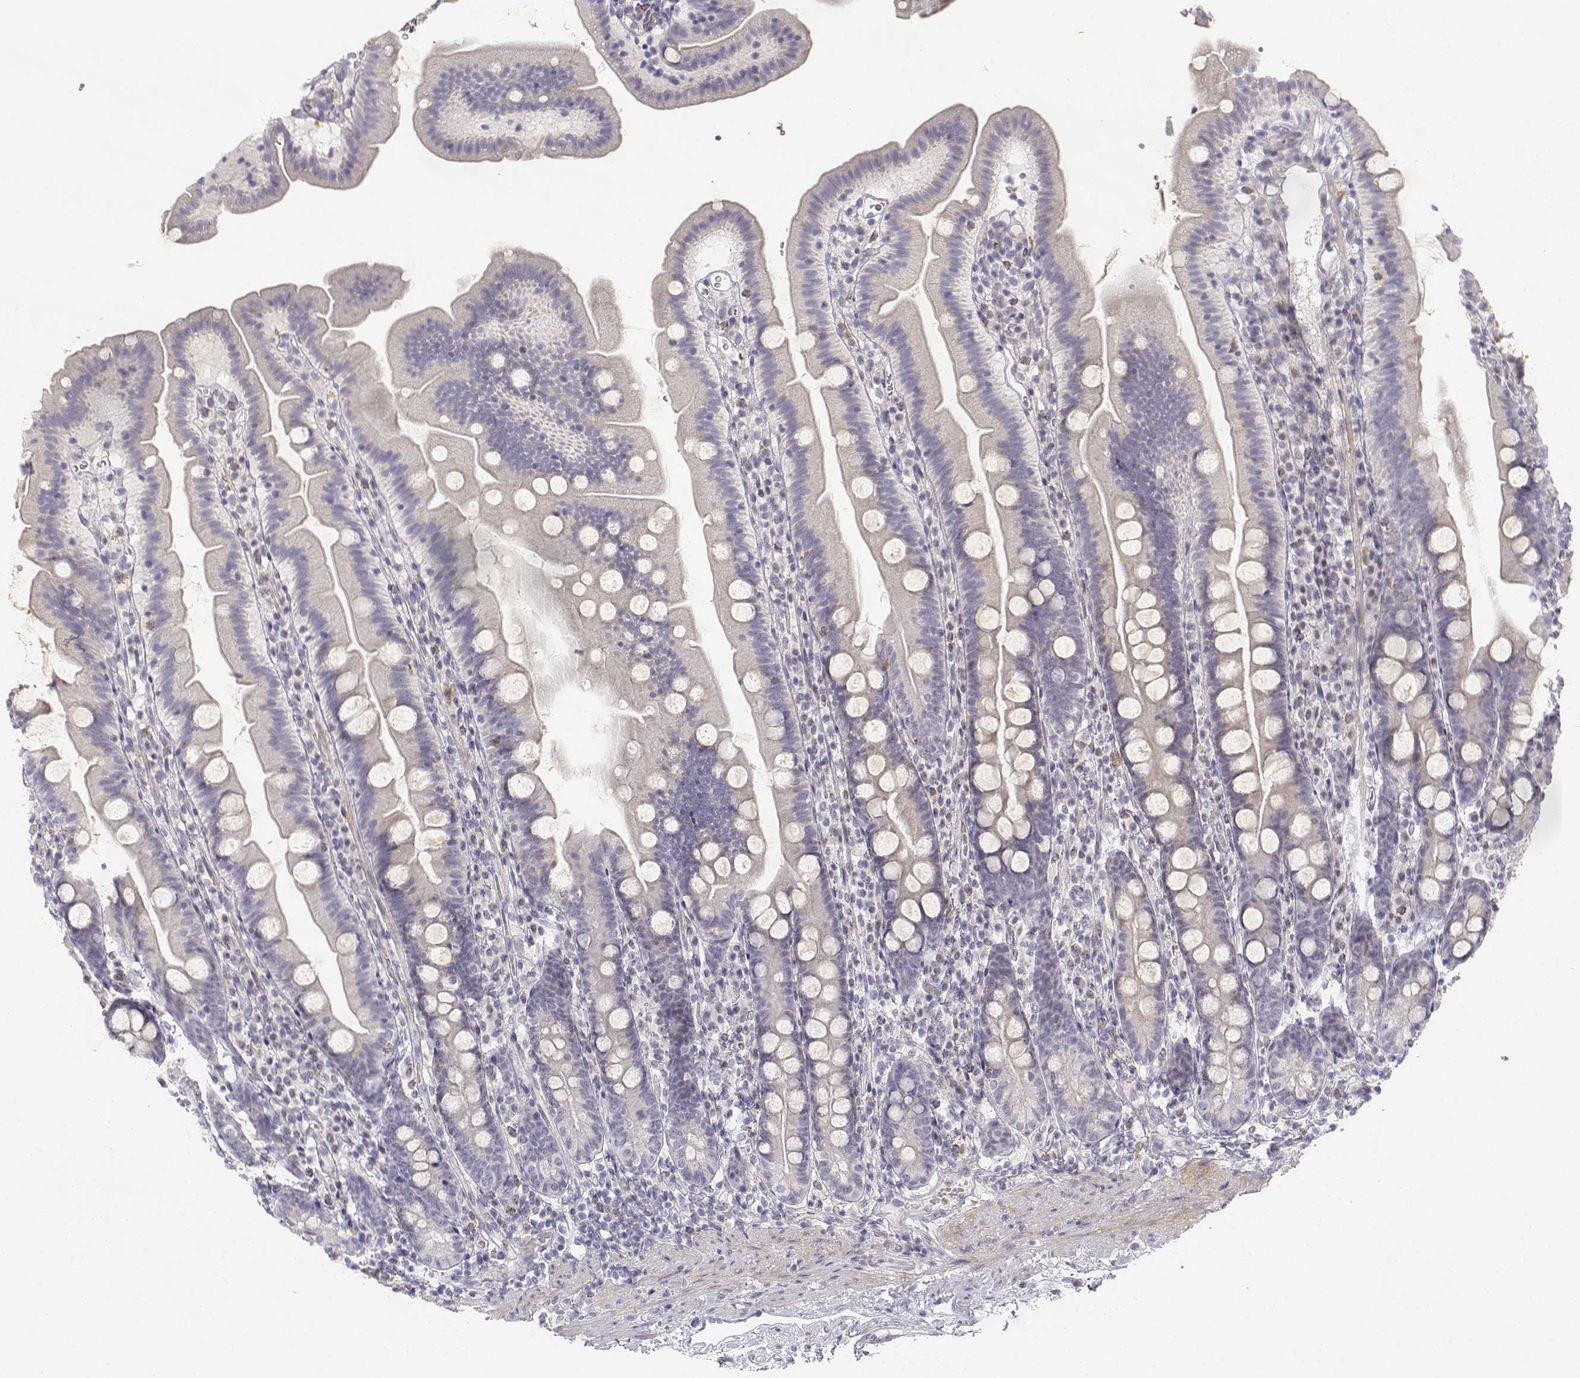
{"staining": {"intensity": "negative", "quantity": "none", "location": "none"}, "tissue": "duodenum", "cell_type": "Glandular cells", "image_type": "normal", "snomed": [{"axis": "morphology", "description": "Normal tissue, NOS"}, {"axis": "topography", "description": "Duodenum"}], "caption": "Human duodenum stained for a protein using IHC shows no positivity in glandular cells.", "gene": "GLIPR1L2", "patient": {"sex": "female", "age": 67}}